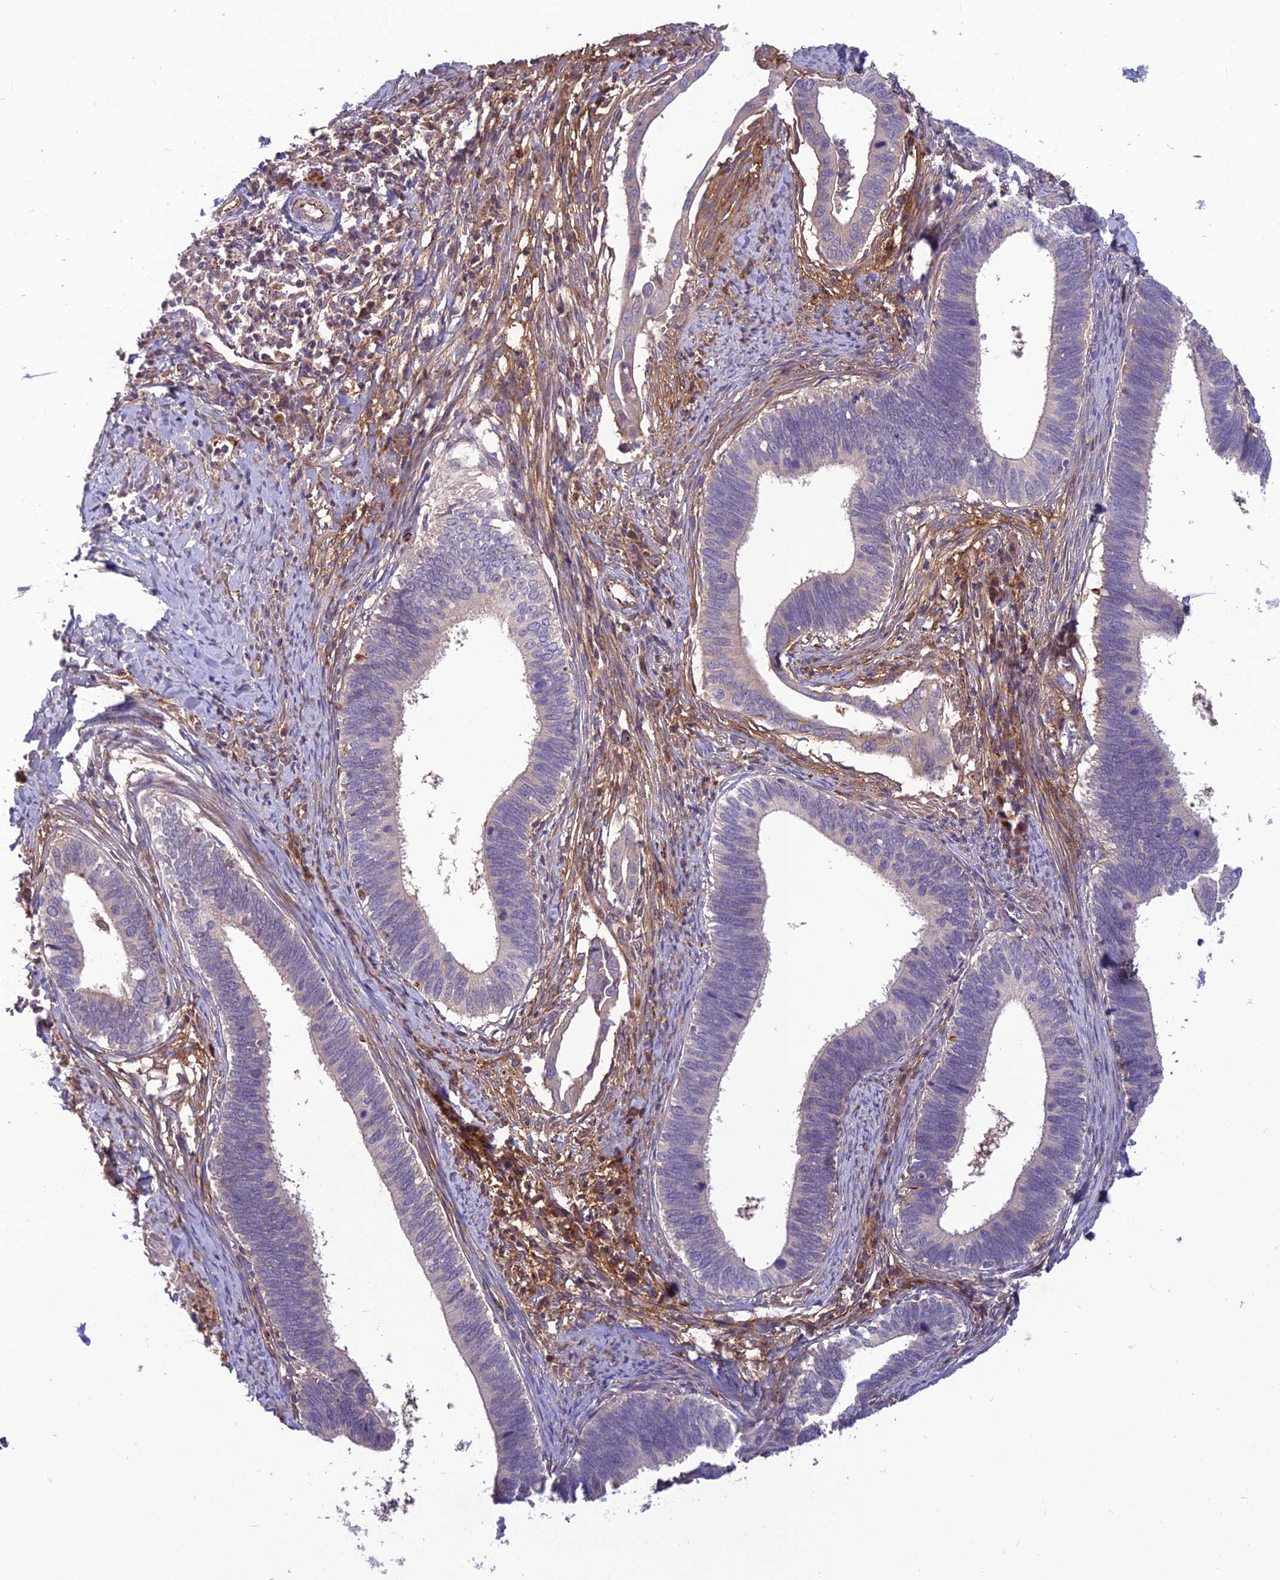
{"staining": {"intensity": "negative", "quantity": "none", "location": "none"}, "tissue": "cervical cancer", "cell_type": "Tumor cells", "image_type": "cancer", "snomed": [{"axis": "morphology", "description": "Adenocarcinoma, NOS"}, {"axis": "topography", "description": "Cervix"}], "caption": "This is an immunohistochemistry micrograph of cervical cancer (adenocarcinoma). There is no positivity in tumor cells.", "gene": "ST8SIA5", "patient": {"sex": "female", "age": 42}}